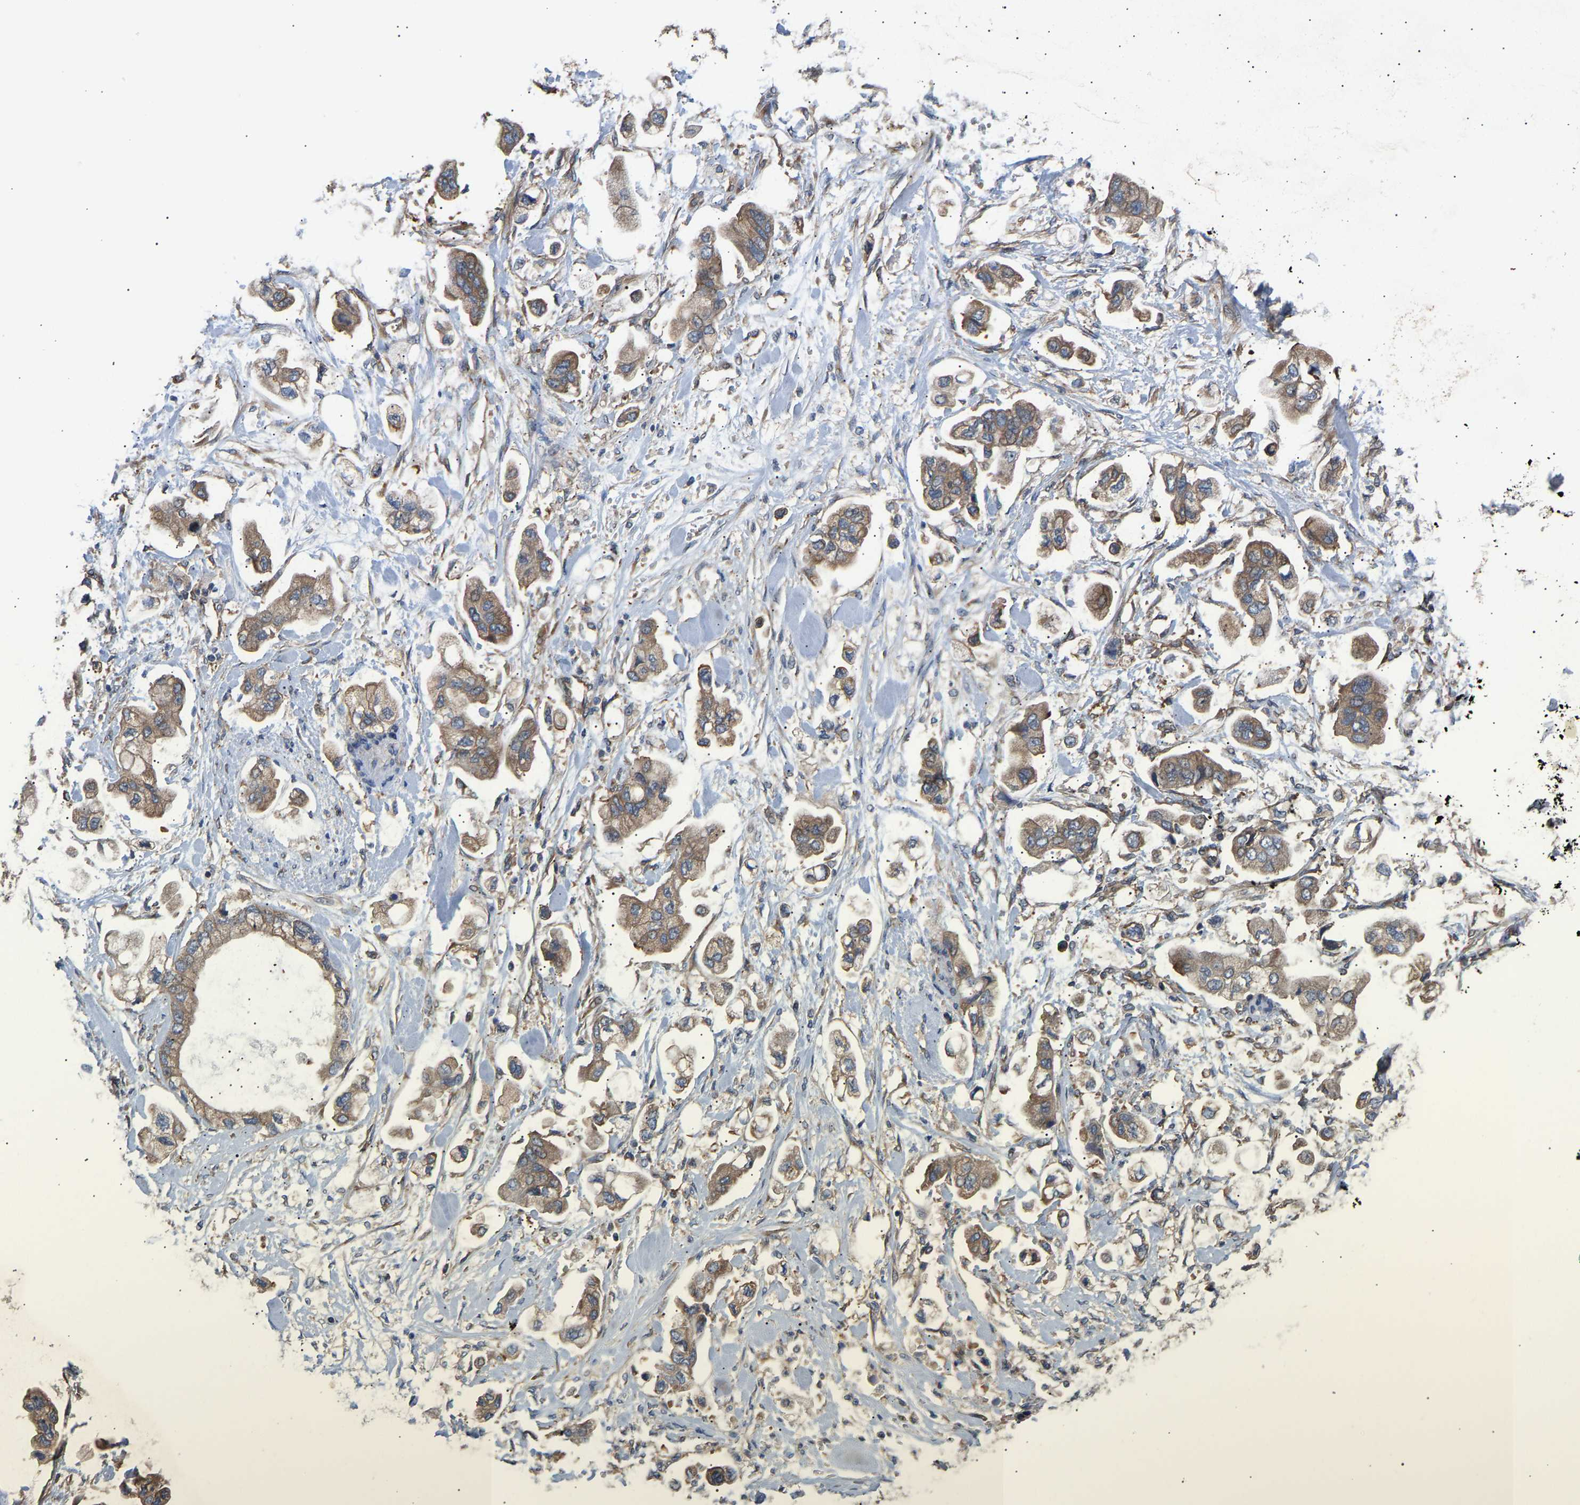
{"staining": {"intensity": "moderate", "quantity": ">75%", "location": "cytoplasmic/membranous"}, "tissue": "stomach cancer", "cell_type": "Tumor cells", "image_type": "cancer", "snomed": [{"axis": "morphology", "description": "Adenocarcinoma, NOS"}, {"axis": "topography", "description": "Stomach"}], "caption": "IHC of human stomach cancer demonstrates medium levels of moderate cytoplasmic/membranous staining in about >75% of tumor cells.", "gene": "LAPTM4B", "patient": {"sex": "male", "age": 62}}